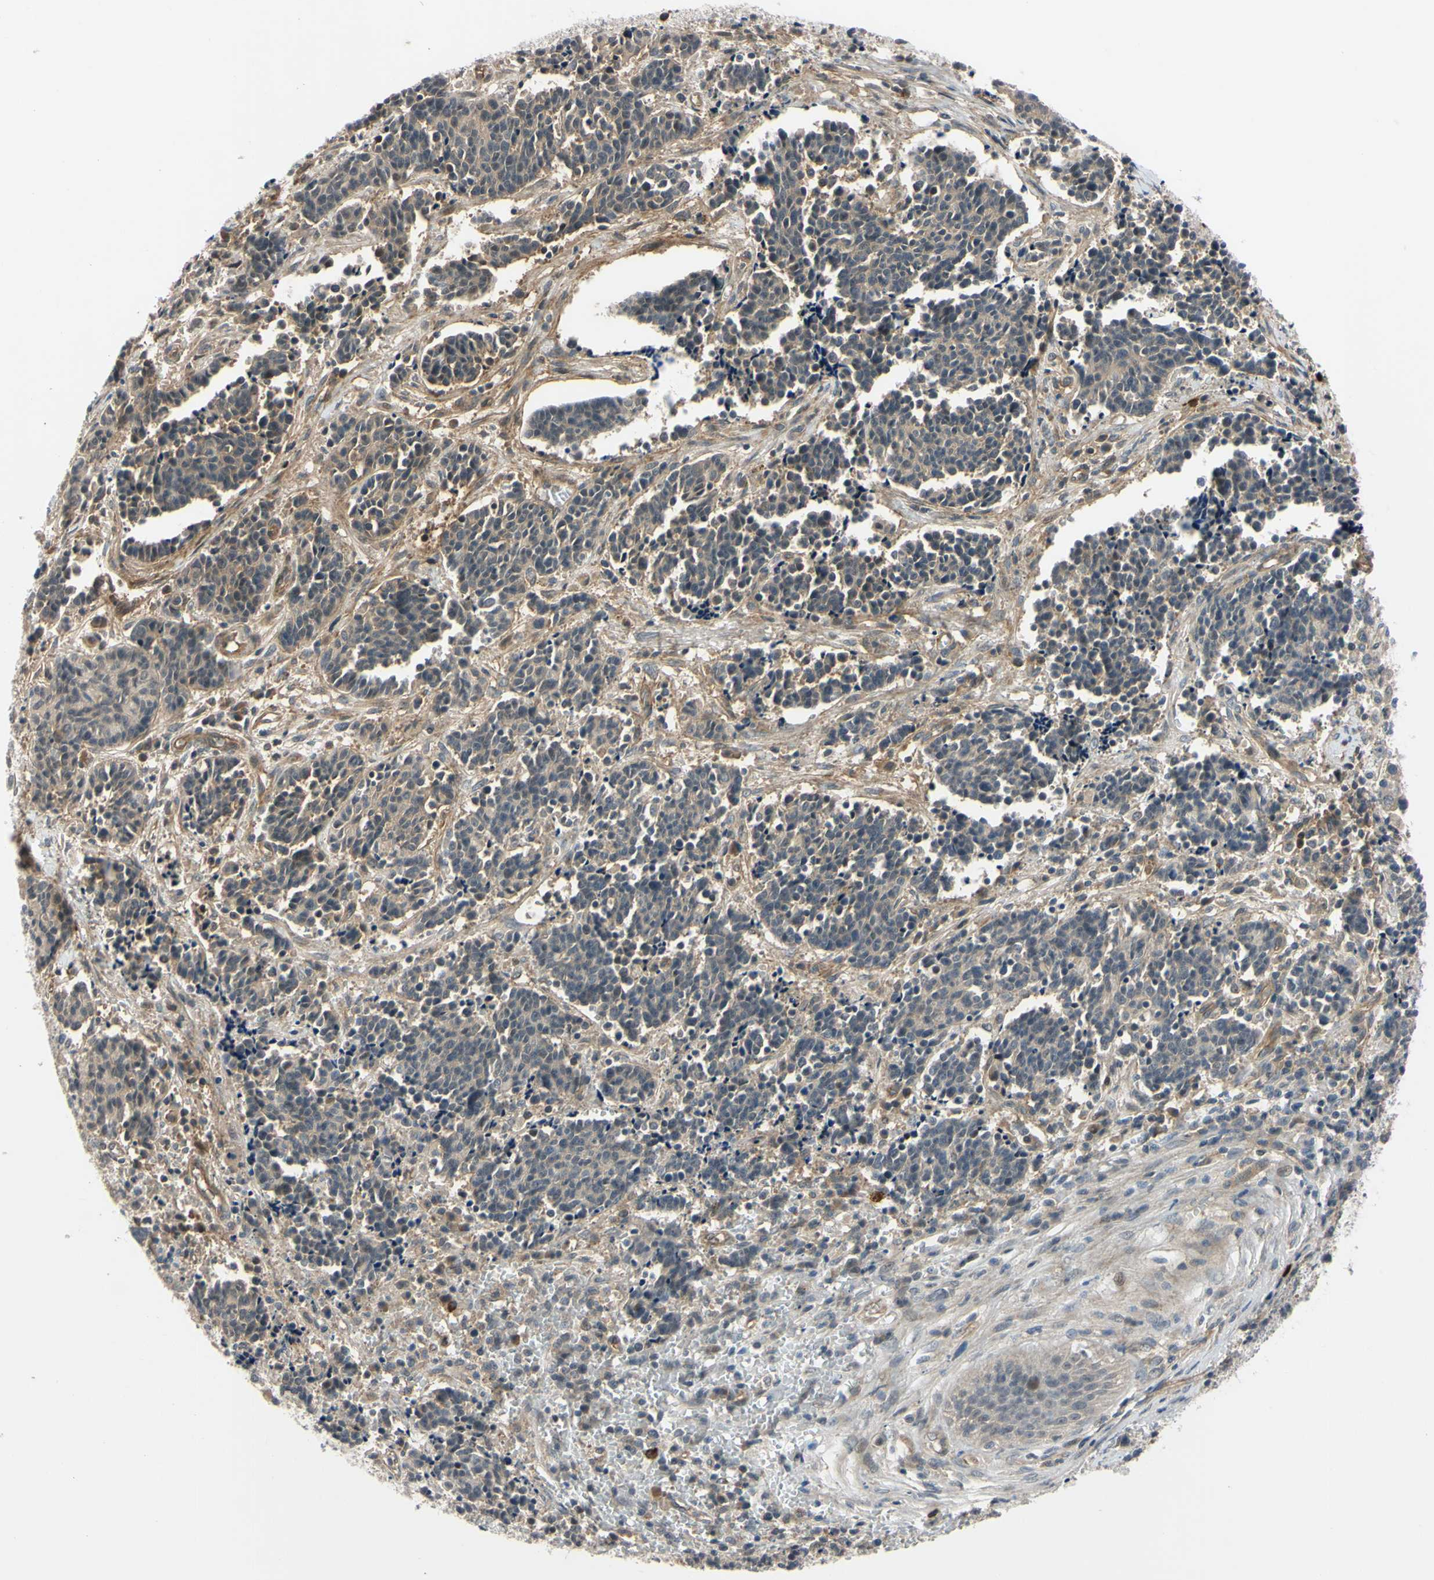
{"staining": {"intensity": "moderate", "quantity": ">75%", "location": "cytoplasmic/membranous"}, "tissue": "cervical cancer", "cell_type": "Tumor cells", "image_type": "cancer", "snomed": [{"axis": "morphology", "description": "Squamous cell carcinoma, NOS"}, {"axis": "topography", "description": "Cervix"}], "caption": "Brown immunohistochemical staining in human cervical cancer (squamous cell carcinoma) reveals moderate cytoplasmic/membranous expression in approximately >75% of tumor cells. The protein of interest is stained brown, and the nuclei are stained in blue (DAB IHC with brightfield microscopy, high magnification).", "gene": "COMMD9", "patient": {"sex": "female", "age": 35}}